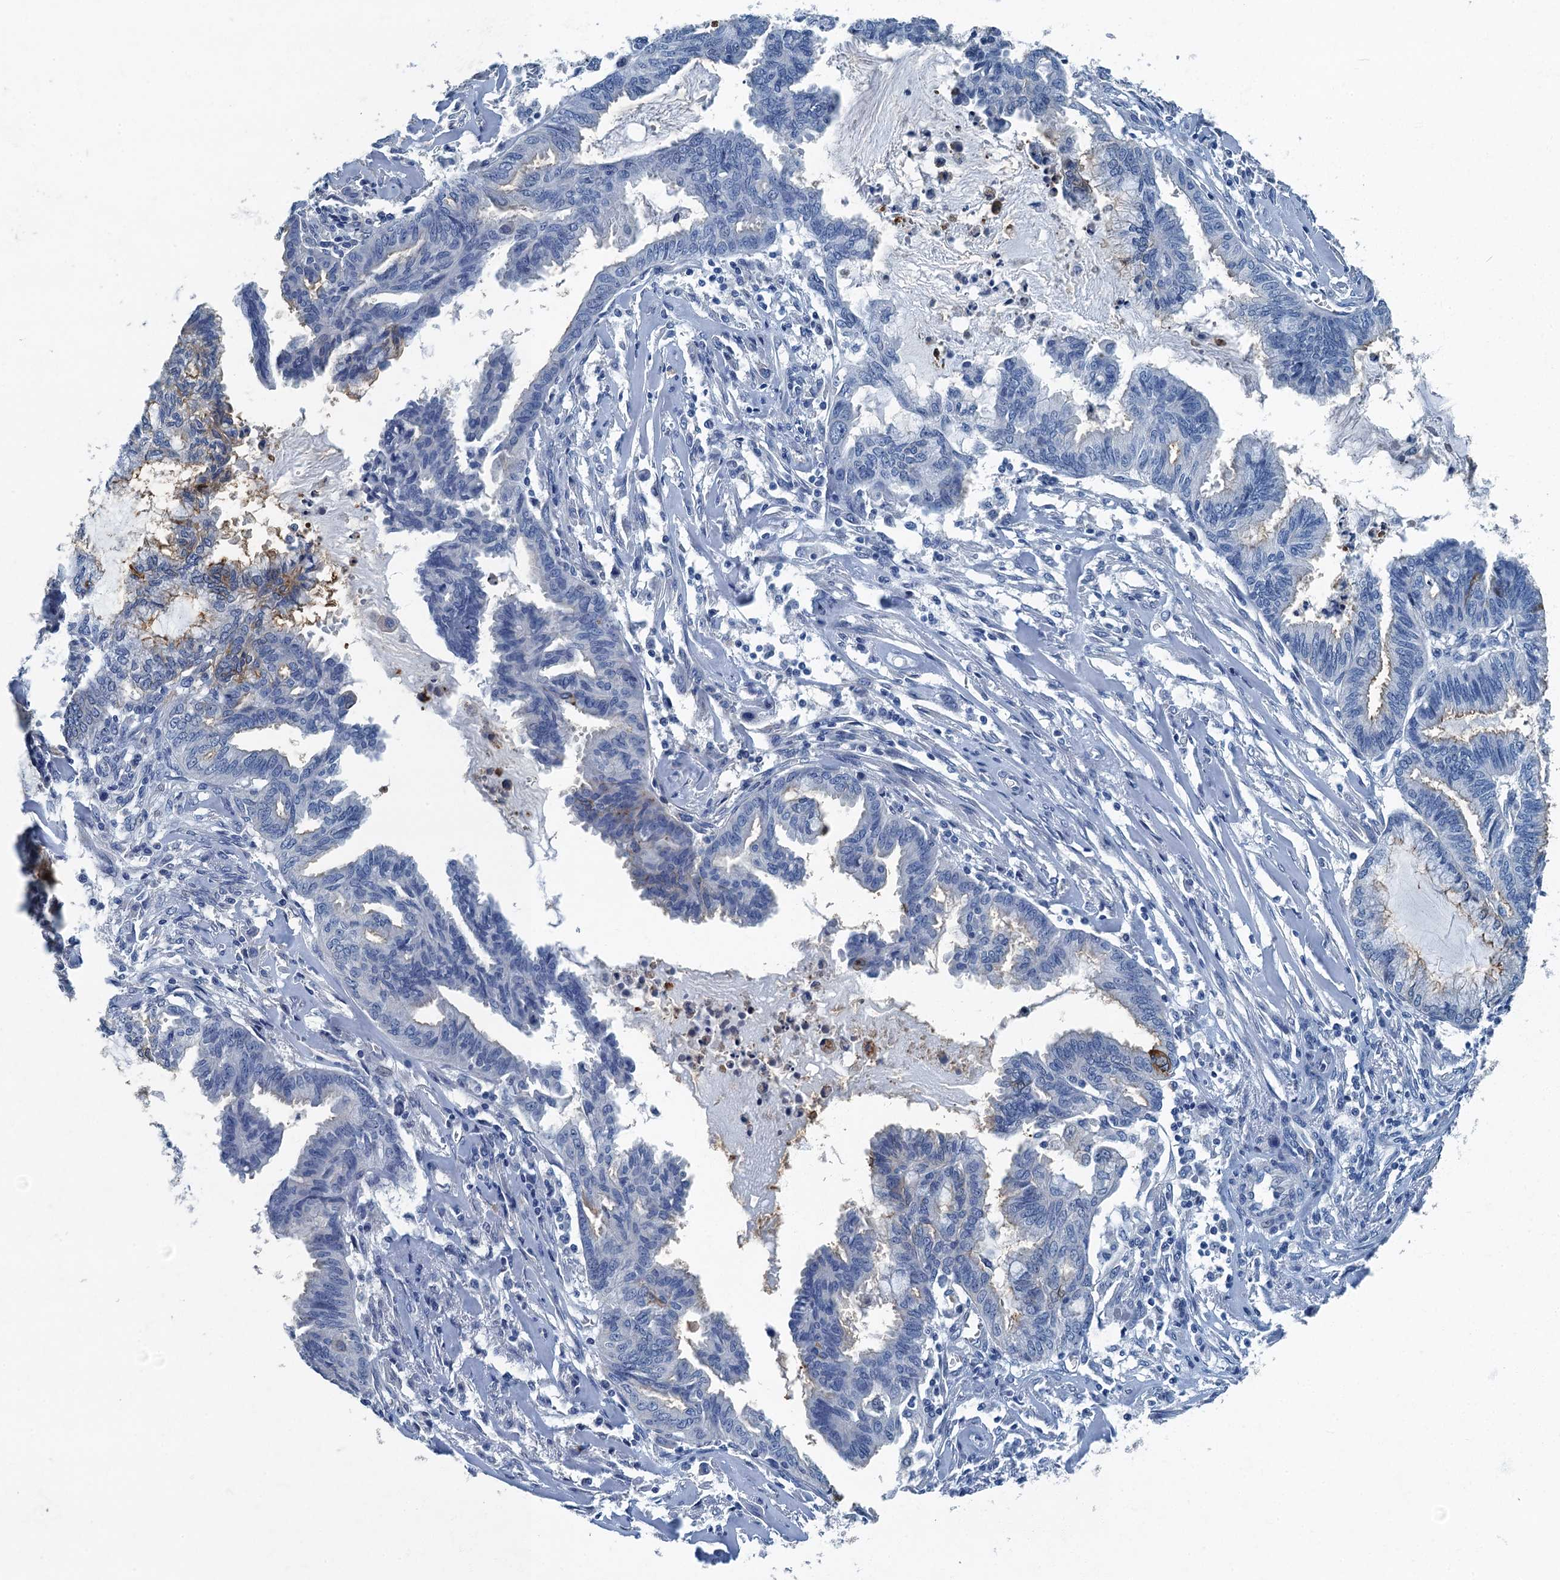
{"staining": {"intensity": "negative", "quantity": "none", "location": "none"}, "tissue": "endometrial cancer", "cell_type": "Tumor cells", "image_type": "cancer", "snomed": [{"axis": "morphology", "description": "Adenocarcinoma, NOS"}, {"axis": "topography", "description": "Endometrium"}], "caption": "Tumor cells show no significant protein positivity in adenocarcinoma (endometrial).", "gene": "GADL1", "patient": {"sex": "female", "age": 86}}